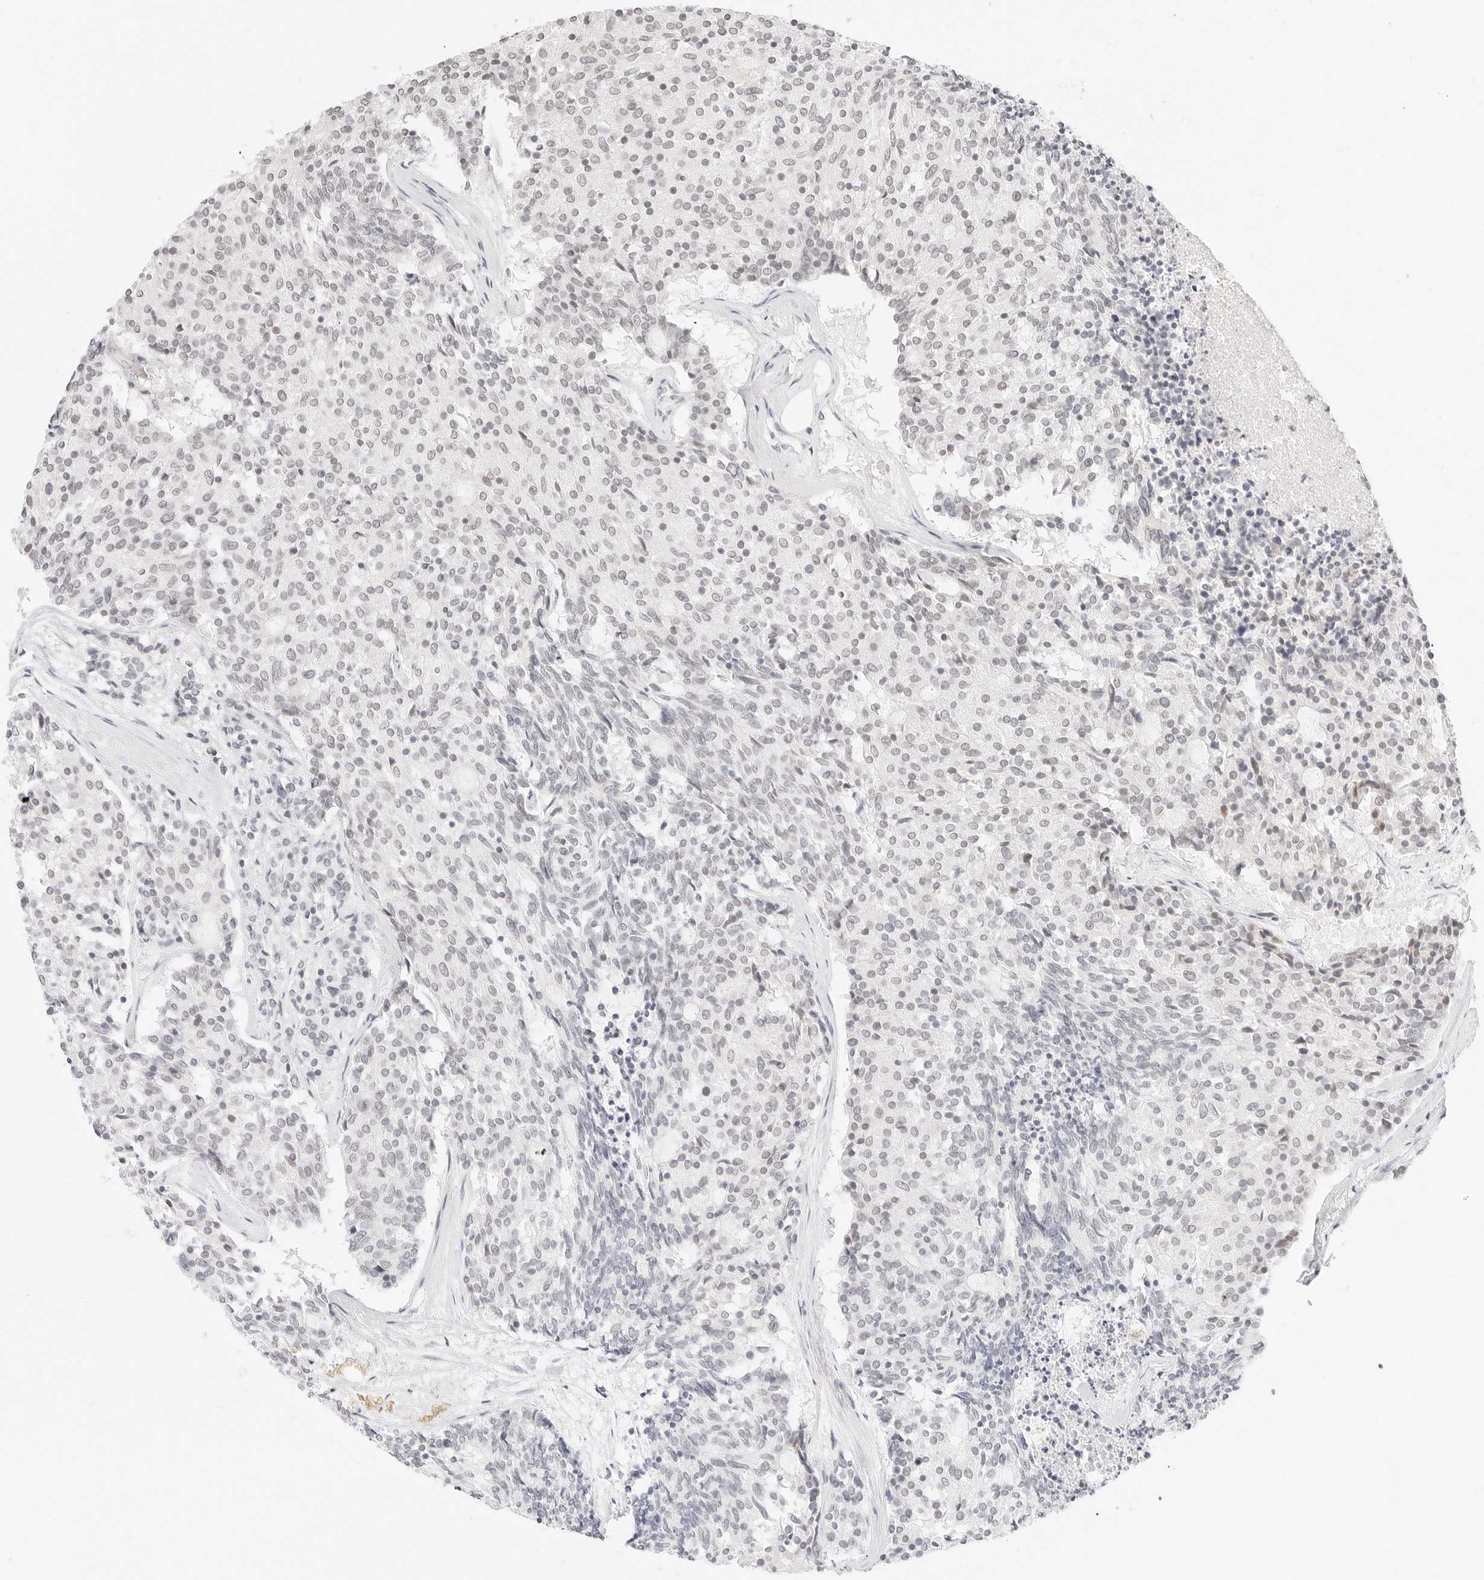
{"staining": {"intensity": "negative", "quantity": "none", "location": "none"}, "tissue": "carcinoid", "cell_type": "Tumor cells", "image_type": "cancer", "snomed": [{"axis": "morphology", "description": "Carcinoid, malignant, NOS"}, {"axis": "topography", "description": "Pancreas"}], "caption": "Malignant carcinoid was stained to show a protein in brown. There is no significant positivity in tumor cells.", "gene": "XKR4", "patient": {"sex": "female", "age": 54}}